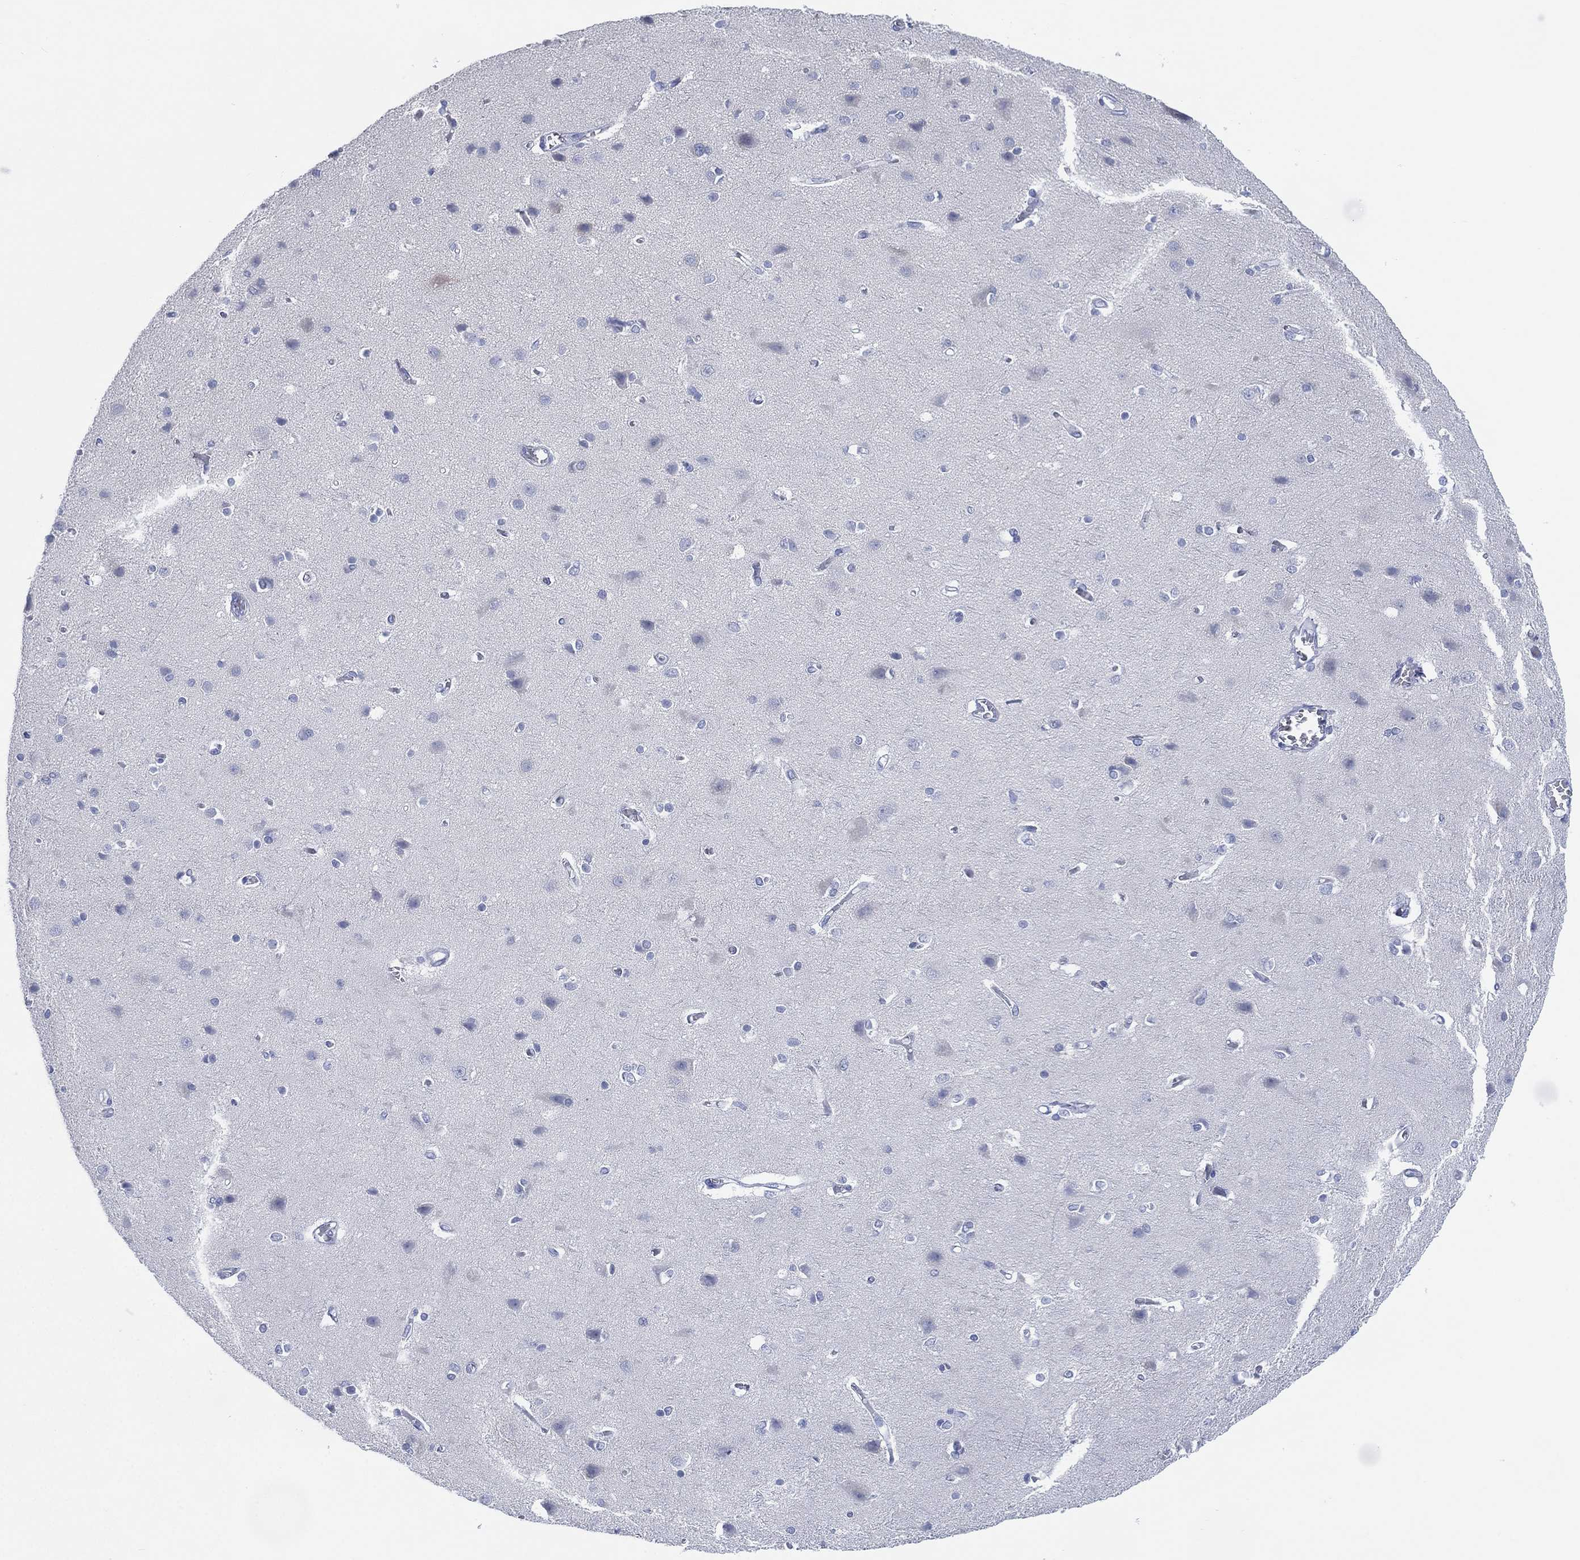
{"staining": {"intensity": "negative", "quantity": "none", "location": "none"}, "tissue": "cerebral cortex", "cell_type": "Endothelial cells", "image_type": "normal", "snomed": [{"axis": "morphology", "description": "Normal tissue, NOS"}, {"axis": "topography", "description": "Cerebral cortex"}], "caption": "The micrograph displays no significant positivity in endothelial cells of cerebral cortex. (DAB (3,3'-diaminobenzidine) immunohistochemistry (IHC), high magnification).", "gene": "ADAD2", "patient": {"sex": "male", "age": 37}}